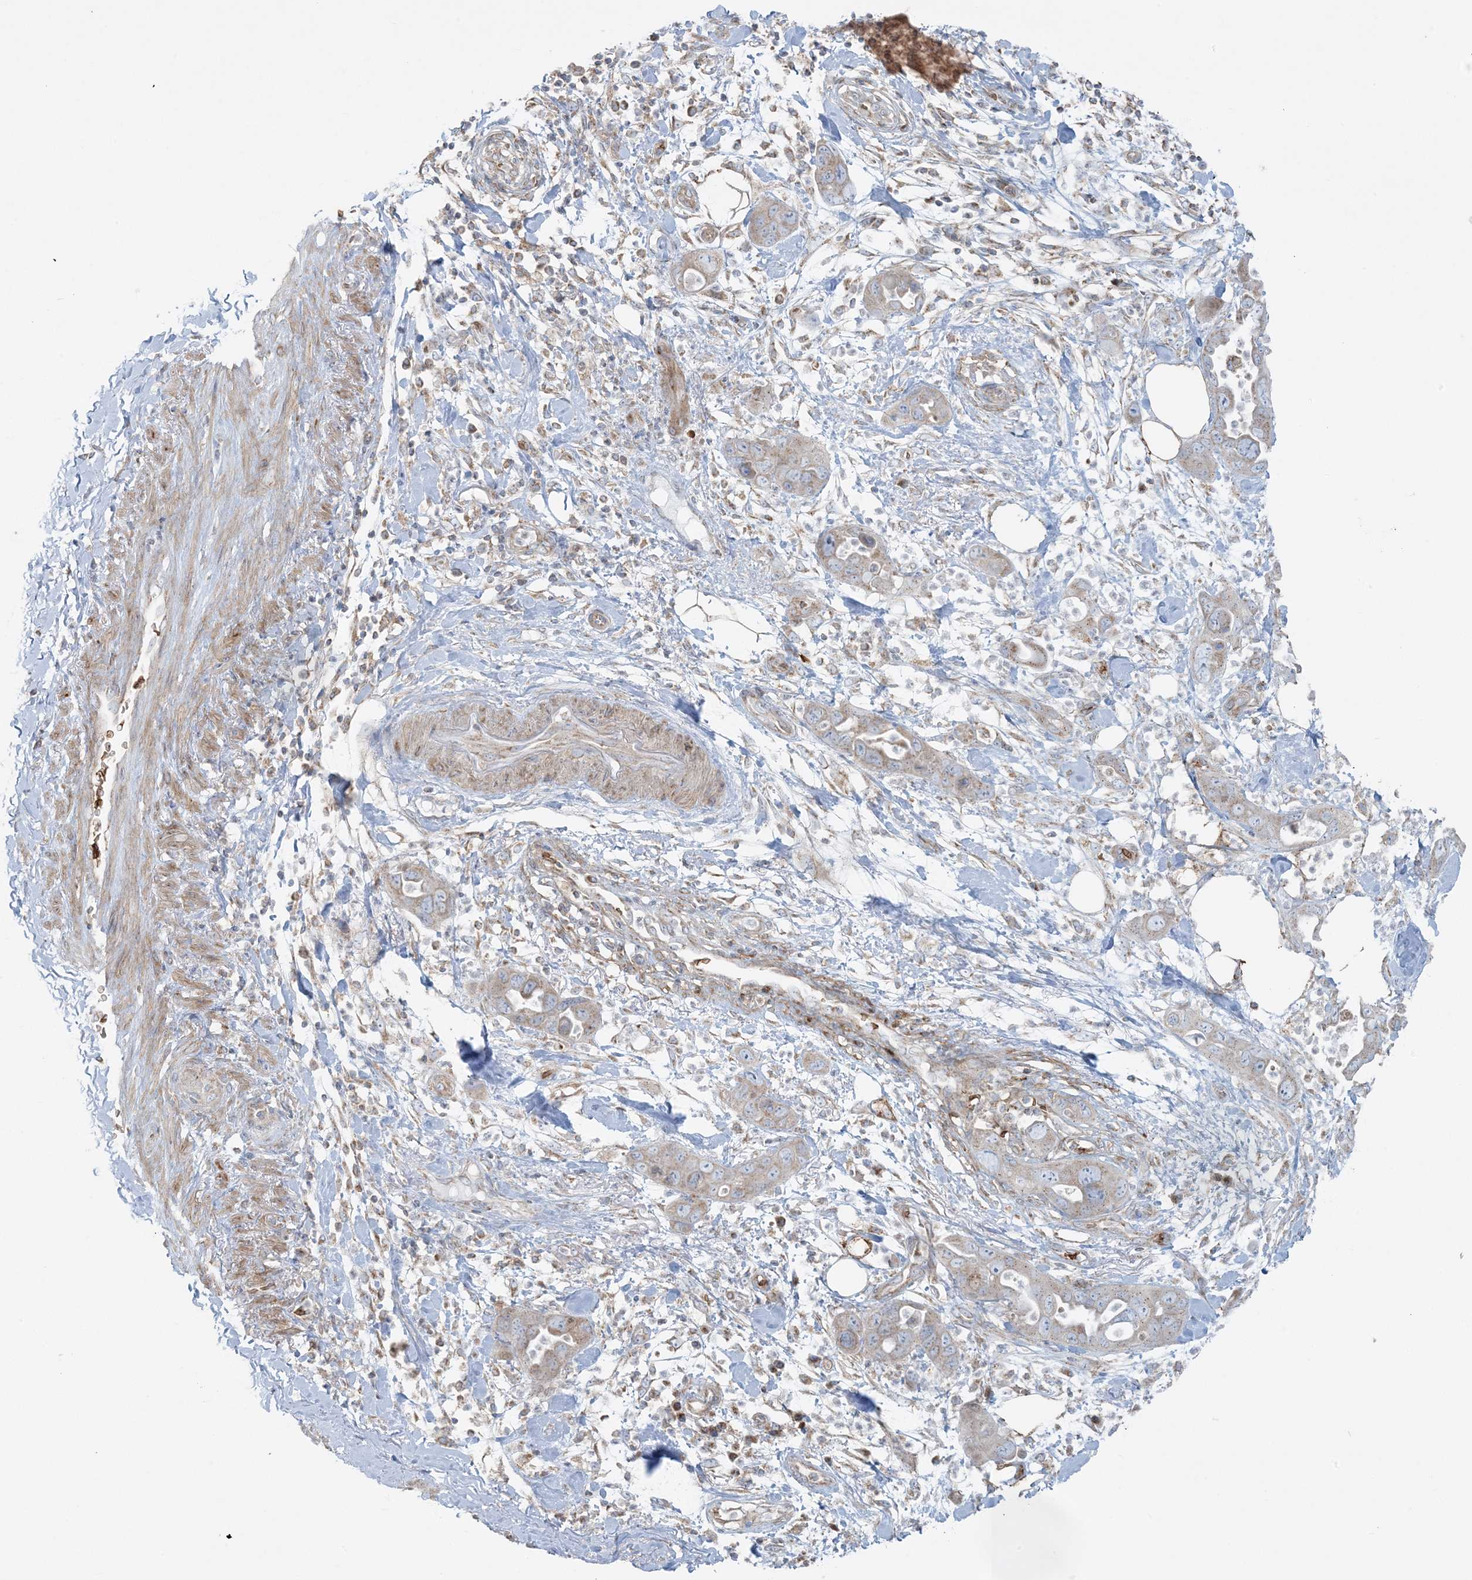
{"staining": {"intensity": "weak", "quantity": "<25%", "location": "cytoplasmic/membranous"}, "tissue": "pancreatic cancer", "cell_type": "Tumor cells", "image_type": "cancer", "snomed": [{"axis": "morphology", "description": "Adenocarcinoma, NOS"}, {"axis": "topography", "description": "Pancreas"}], "caption": "IHC micrograph of pancreatic cancer stained for a protein (brown), which displays no expression in tumor cells.", "gene": "PIK3R4", "patient": {"sex": "female", "age": 71}}